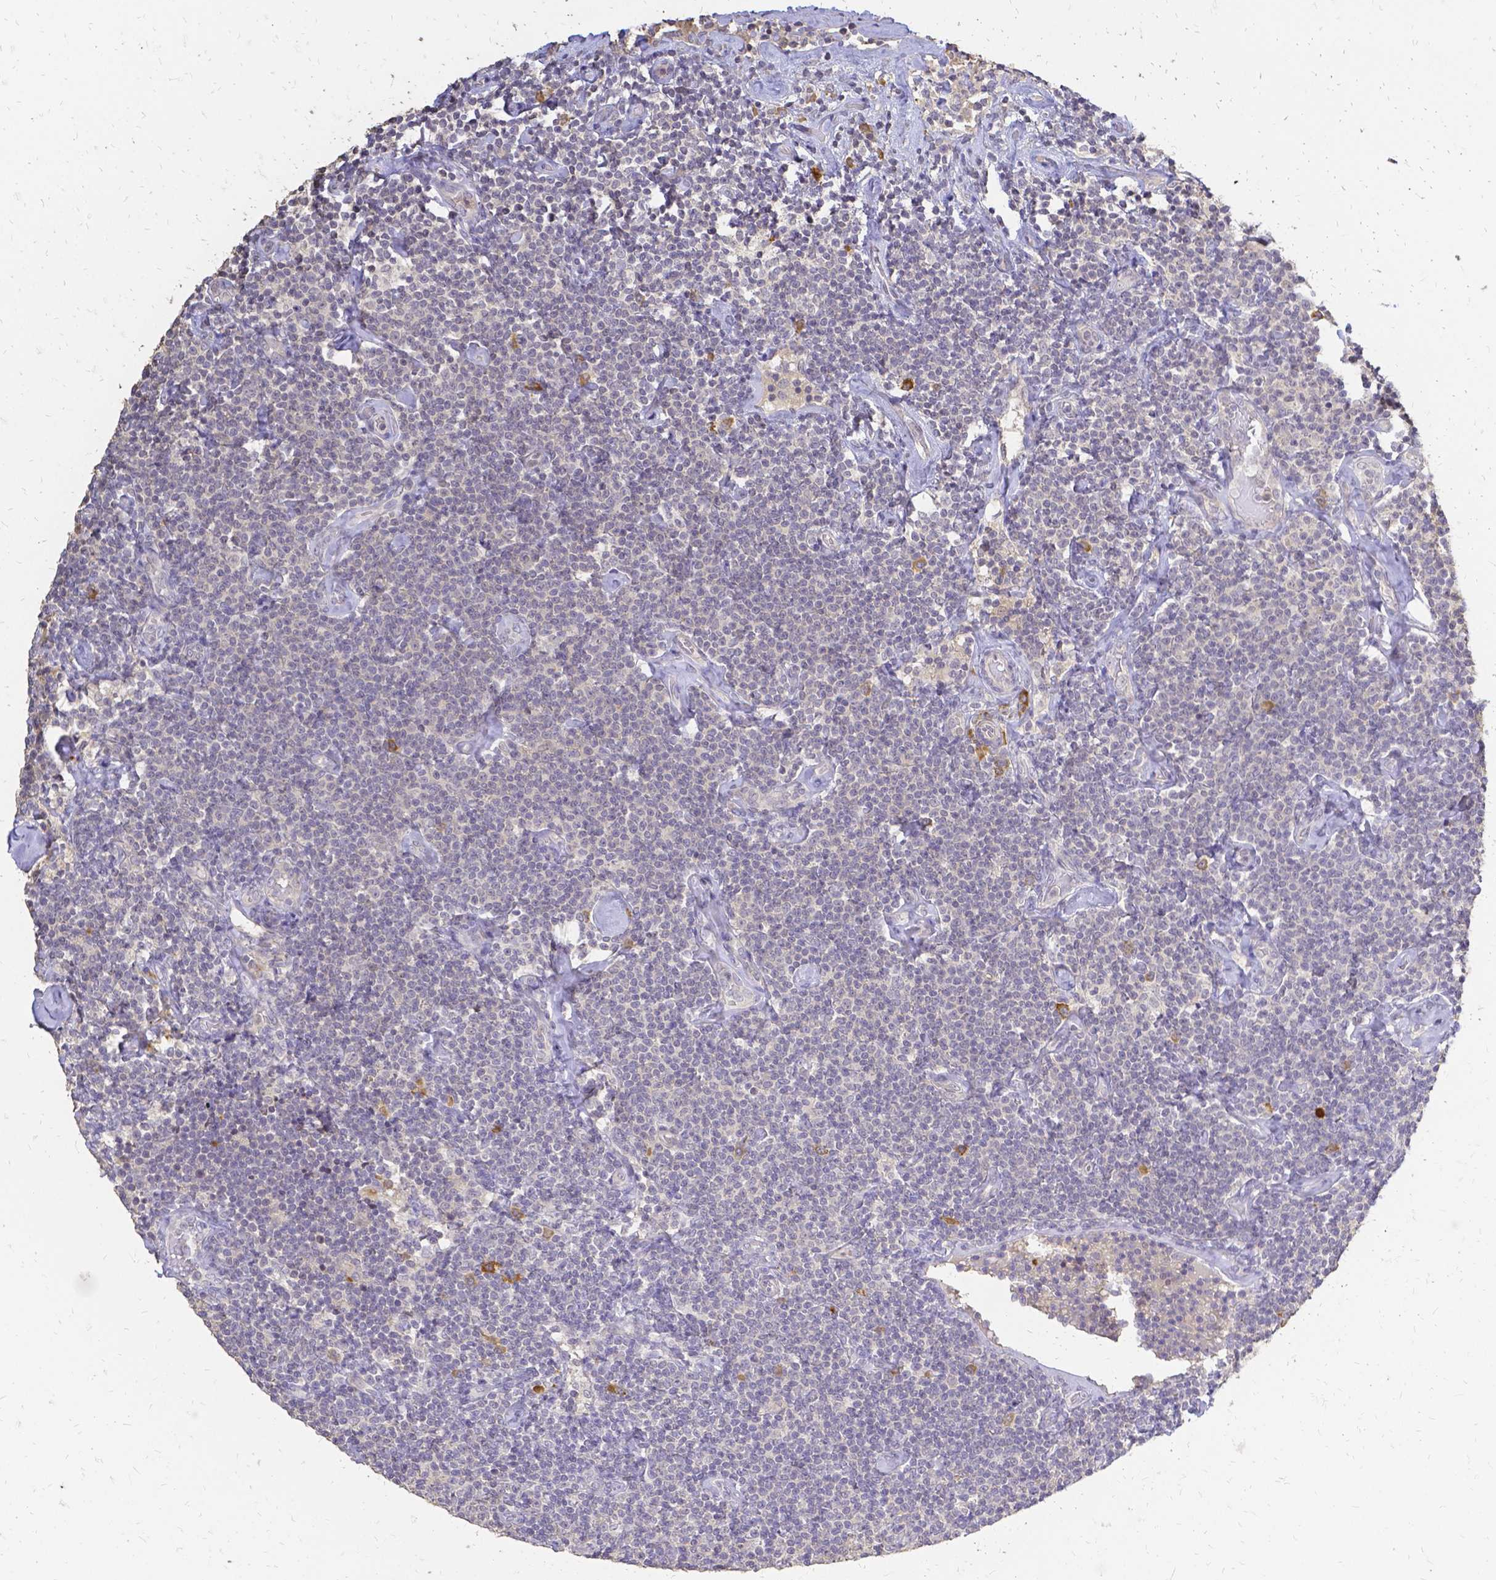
{"staining": {"intensity": "negative", "quantity": "none", "location": "none"}, "tissue": "lymphoma", "cell_type": "Tumor cells", "image_type": "cancer", "snomed": [{"axis": "morphology", "description": "Malignant lymphoma, non-Hodgkin's type, Low grade"}, {"axis": "topography", "description": "Lymph node"}], "caption": "Tumor cells show no significant staining in lymphoma. The staining is performed using DAB brown chromogen with nuclei counter-stained in using hematoxylin.", "gene": "CIB1", "patient": {"sex": "male", "age": 81}}